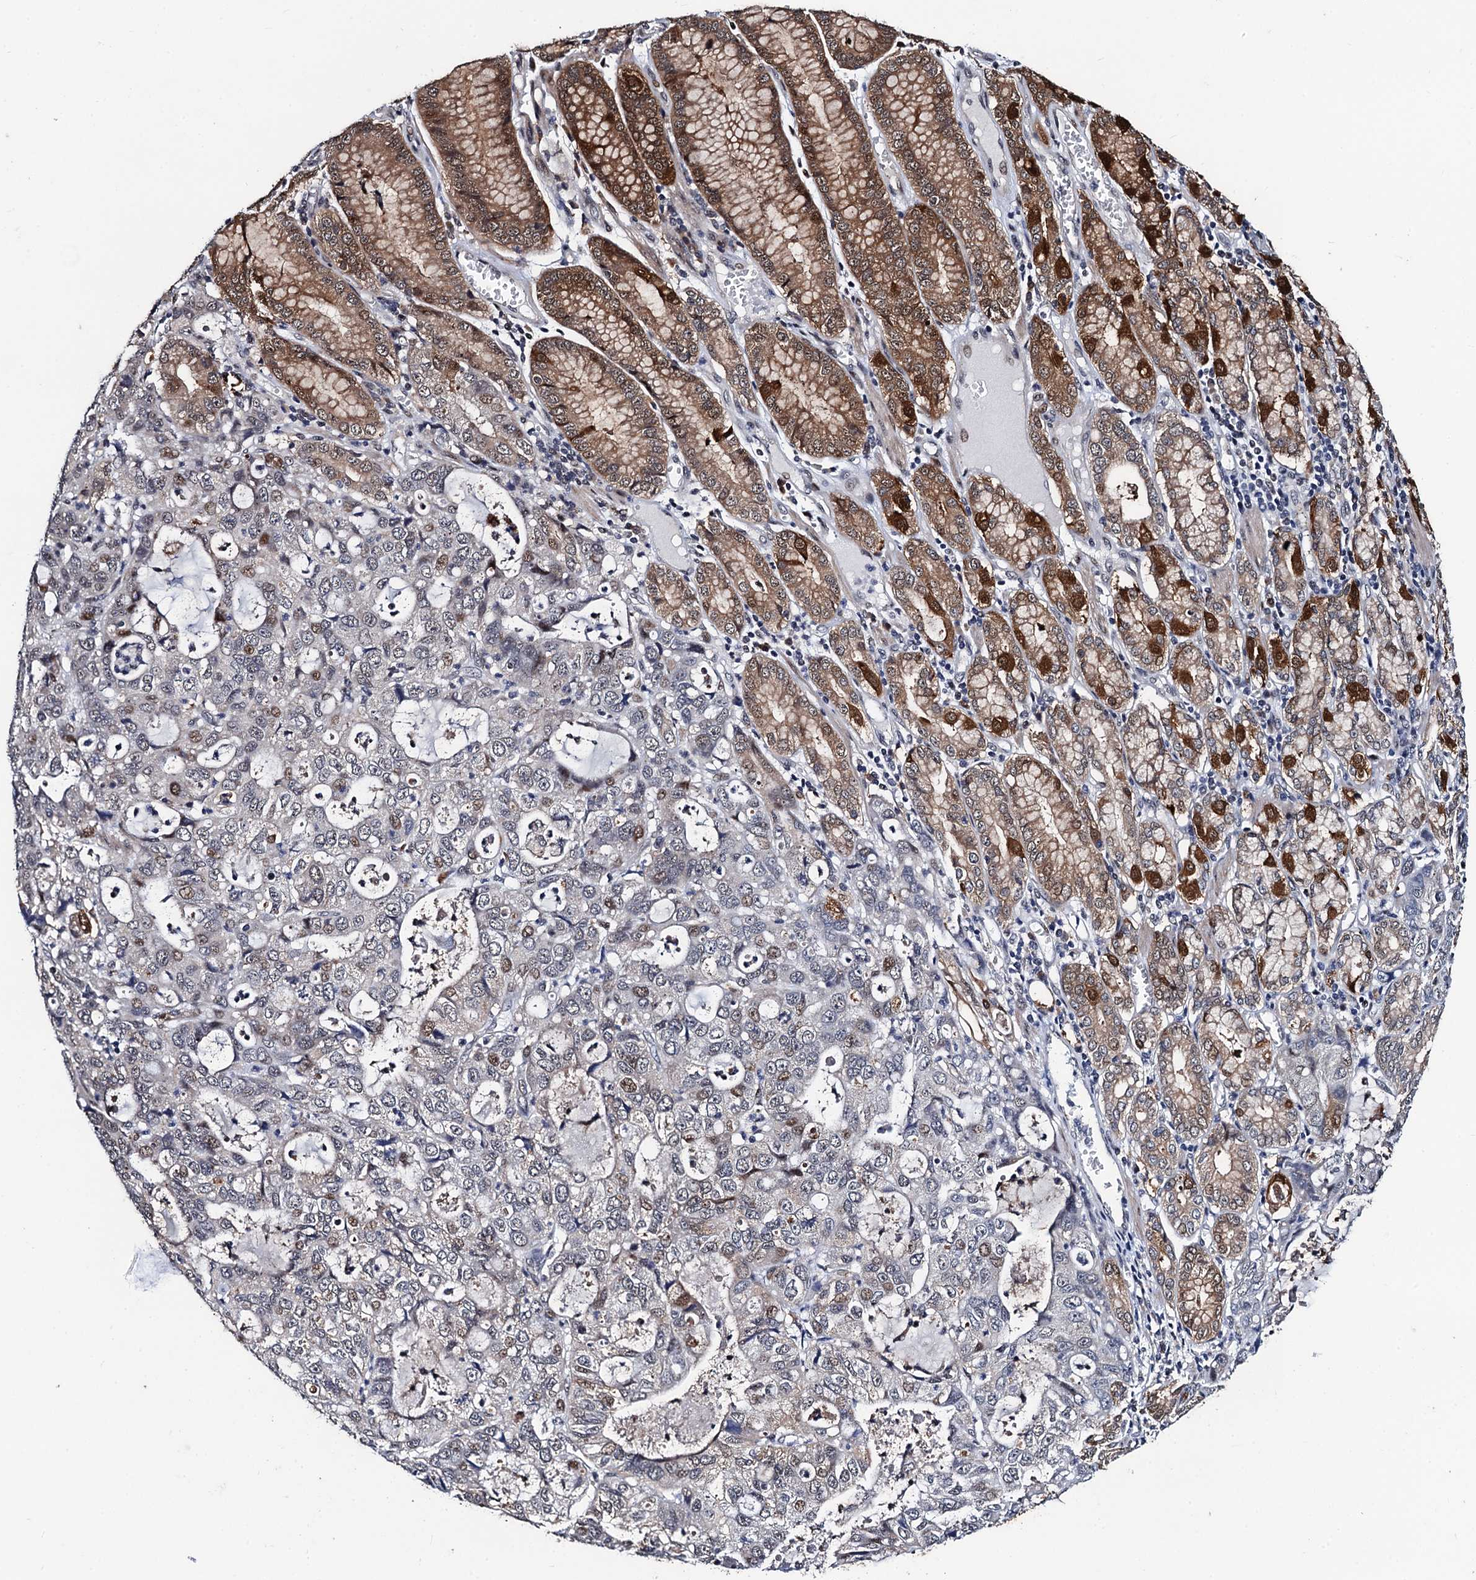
{"staining": {"intensity": "weak", "quantity": "<25%", "location": "nuclear"}, "tissue": "stomach cancer", "cell_type": "Tumor cells", "image_type": "cancer", "snomed": [{"axis": "morphology", "description": "Adenocarcinoma, NOS"}, {"axis": "topography", "description": "Stomach, upper"}], "caption": "DAB immunohistochemical staining of adenocarcinoma (stomach) reveals no significant positivity in tumor cells.", "gene": "FAM222A", "patient": {"sex": "female", "age": 52}}